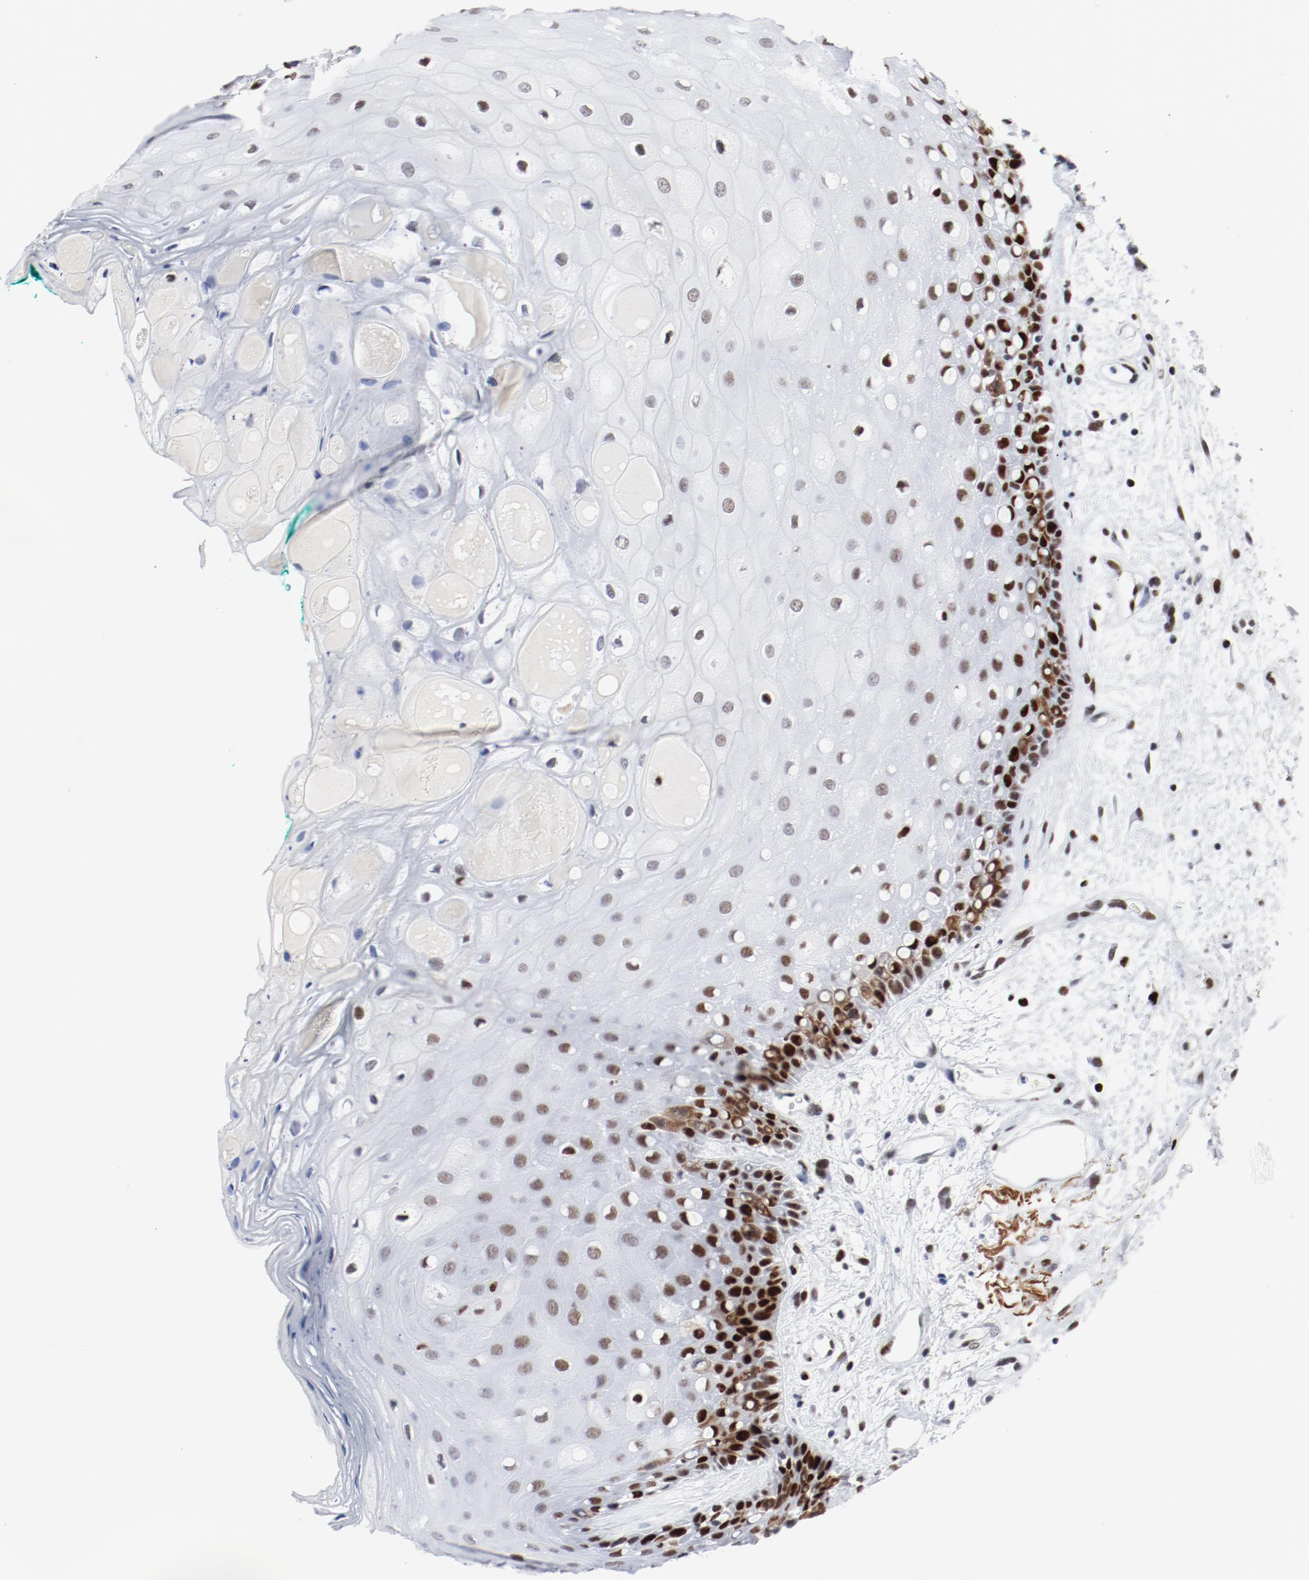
{"staining": {"intensity": "strong", "quantity": "25%-75%", "location": "nuclear"}, "tissue": "oral mucosa", "cell_type": "Squamous epithelial cells", "image_type": "normal", "snomed": [{"axis": "morphology", "description": "Normal tissue, NOS"}, {"axis": "morphology", "description": "Squamous cell carcinoma, NOS"}, {"axis": "topography", "description": "Skeletal muscle"}, {"axis": "topography", "description": "Oral tissue"}, {"axis": "topography", "description": "Head-Neck"}], "caption": "Protein expression analysis of normal oral mucosa displays strong nuclear positivity in approximately 25%-75% of squamous epithelial cells. Nuclei are stained in blue.", "gene": "POLD1", "patient": {"sex": "female", "age": 84}}